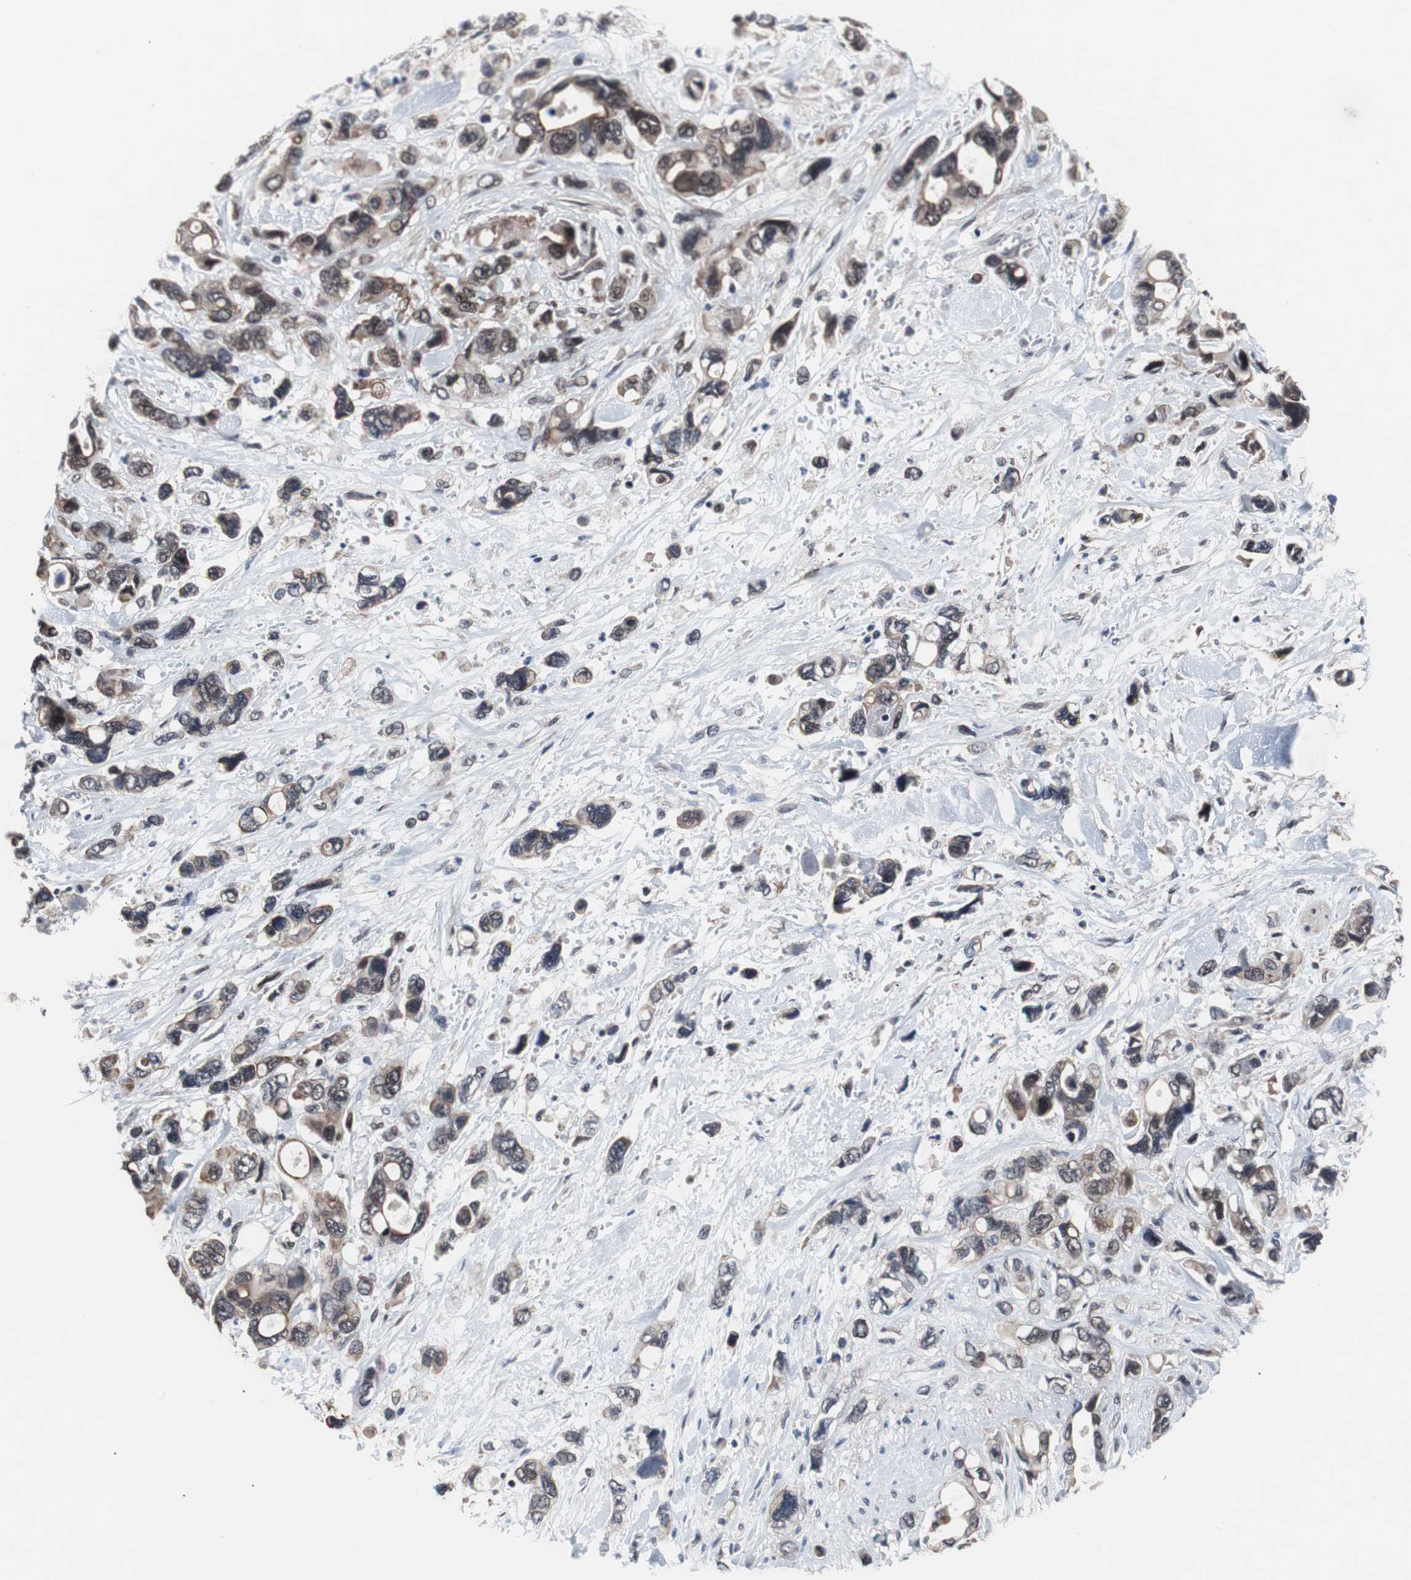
{"staining": {"intensity": "moderate", "quantity": "25%-75%", "location": "cytoplasmic/membranous,nuclear"}, "tissue": "pancreatic cancer", "cell_type": "Tumor cells", "image_type": "cancer", "snomed": [{"axis": "morphology", "description": "Adenocarcinoma, NOS"}, {"axis": "topography", "description": "Pancreas"}], "caption": "A high-resolution photomicrograph shows IHC staining of pancreatic cancer (adenocarcinoma), which displays moderate cytoplasmic/membranous and nuclear positivity in approximately 25%-75% of tumor cells. (IHC, brightfield microscopy, high magnification).", "gene": "GTF2F2", "patient": {"sex": "male", "age": 46}}